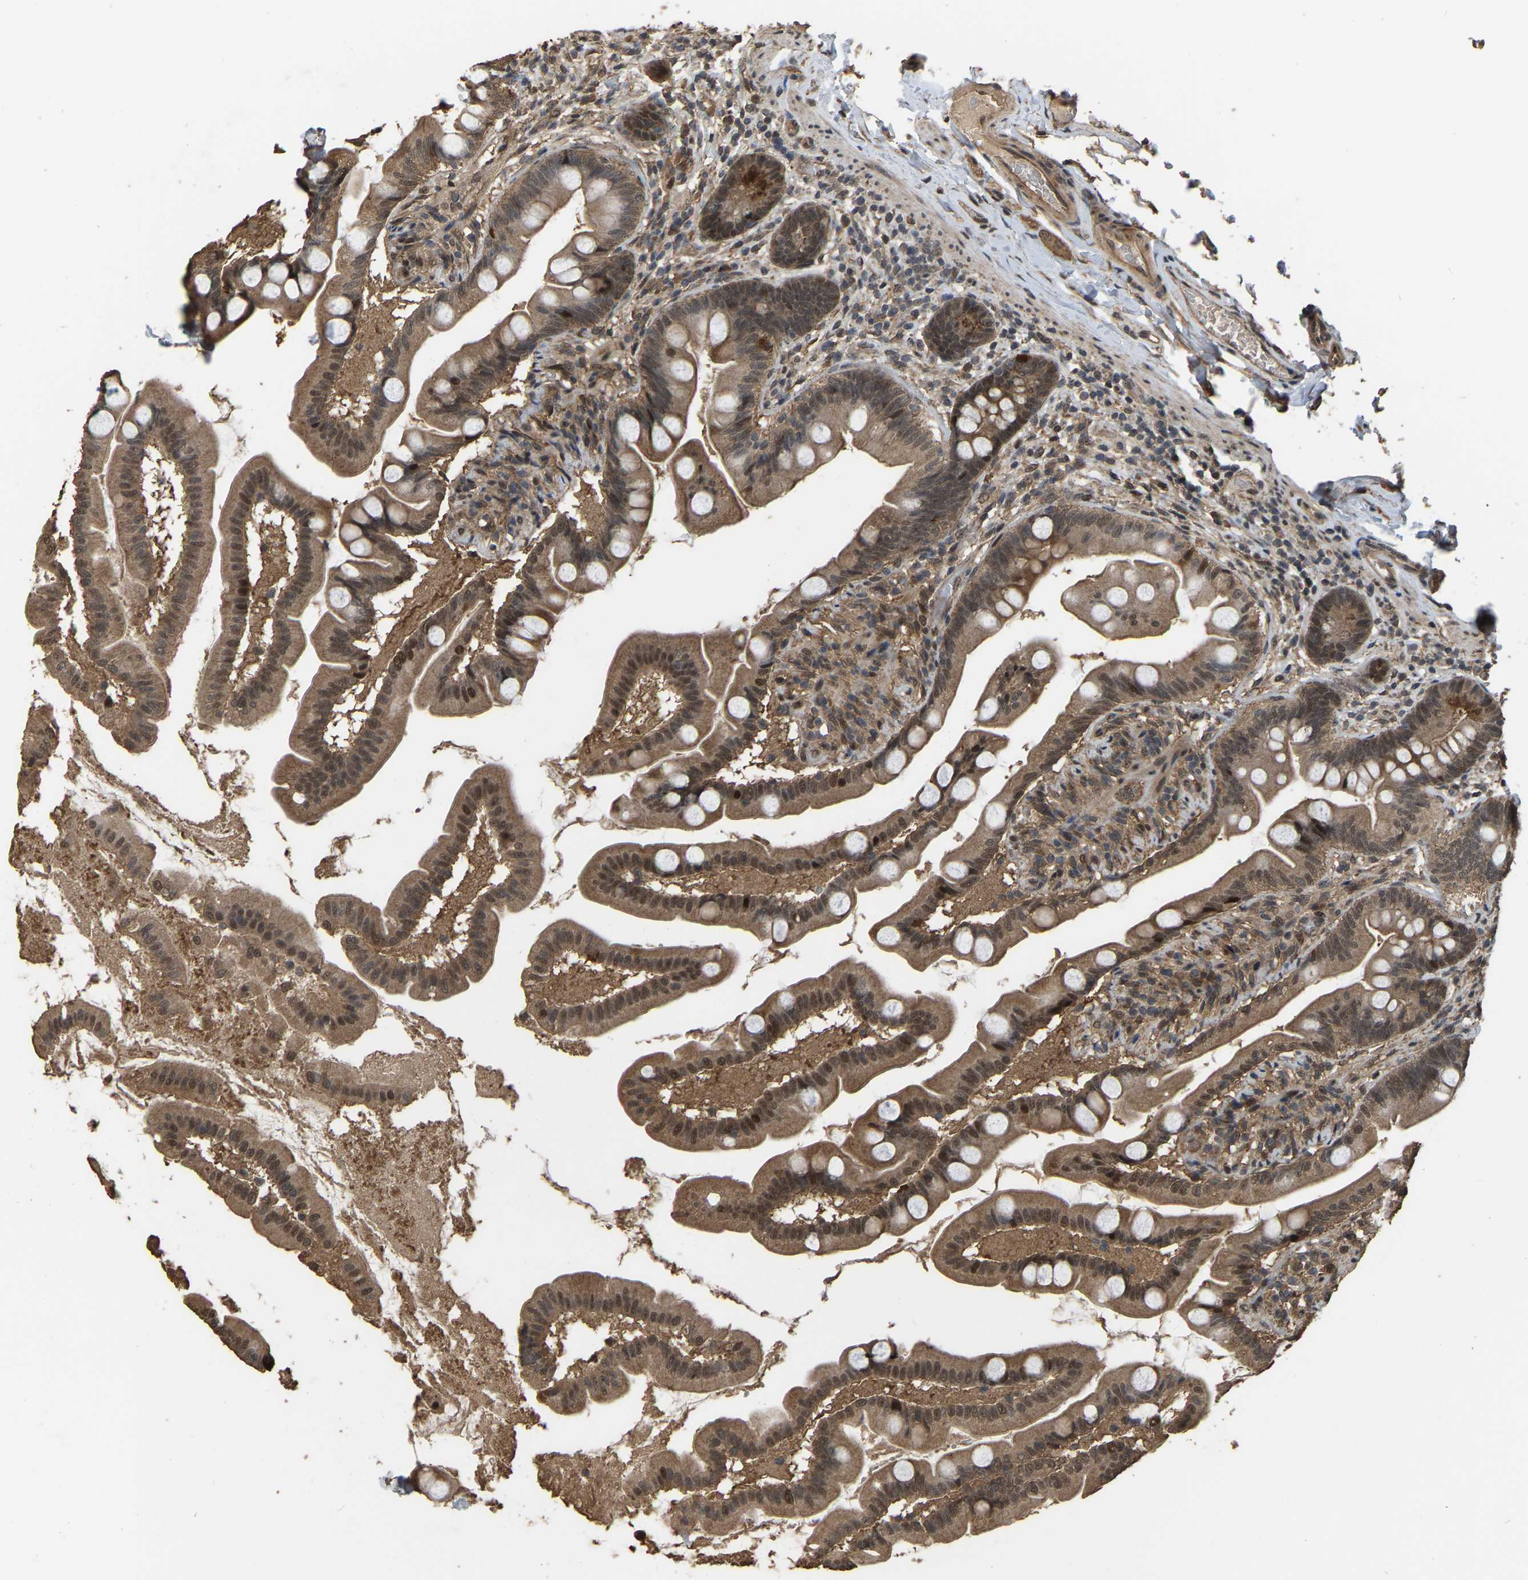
{"staining": {"intensity": "moderate", "quantity": ">75%", "location": "cytoplasmic/membranous,nuclear"}, "tissue": "small intestine", "cell_type": "Glandular cells", "image_type": "normal", "snomed": [{"axis": "morphology", "description": "Normal tissue, NOS"}, {"axis": "topography", "description": "Small intestine"}], "caption": "Immunohistochemistry (IHC) (DAB (3,3'-diaminobenzidine)) staining of unremarkable human small intestine exhibits moderate cytoplasmic/membranous,nuclear protein staining in approximately >75% of glandular cells.", "gene": "ARHGAP23", "patient": {"sex": "female", "age": 56}}